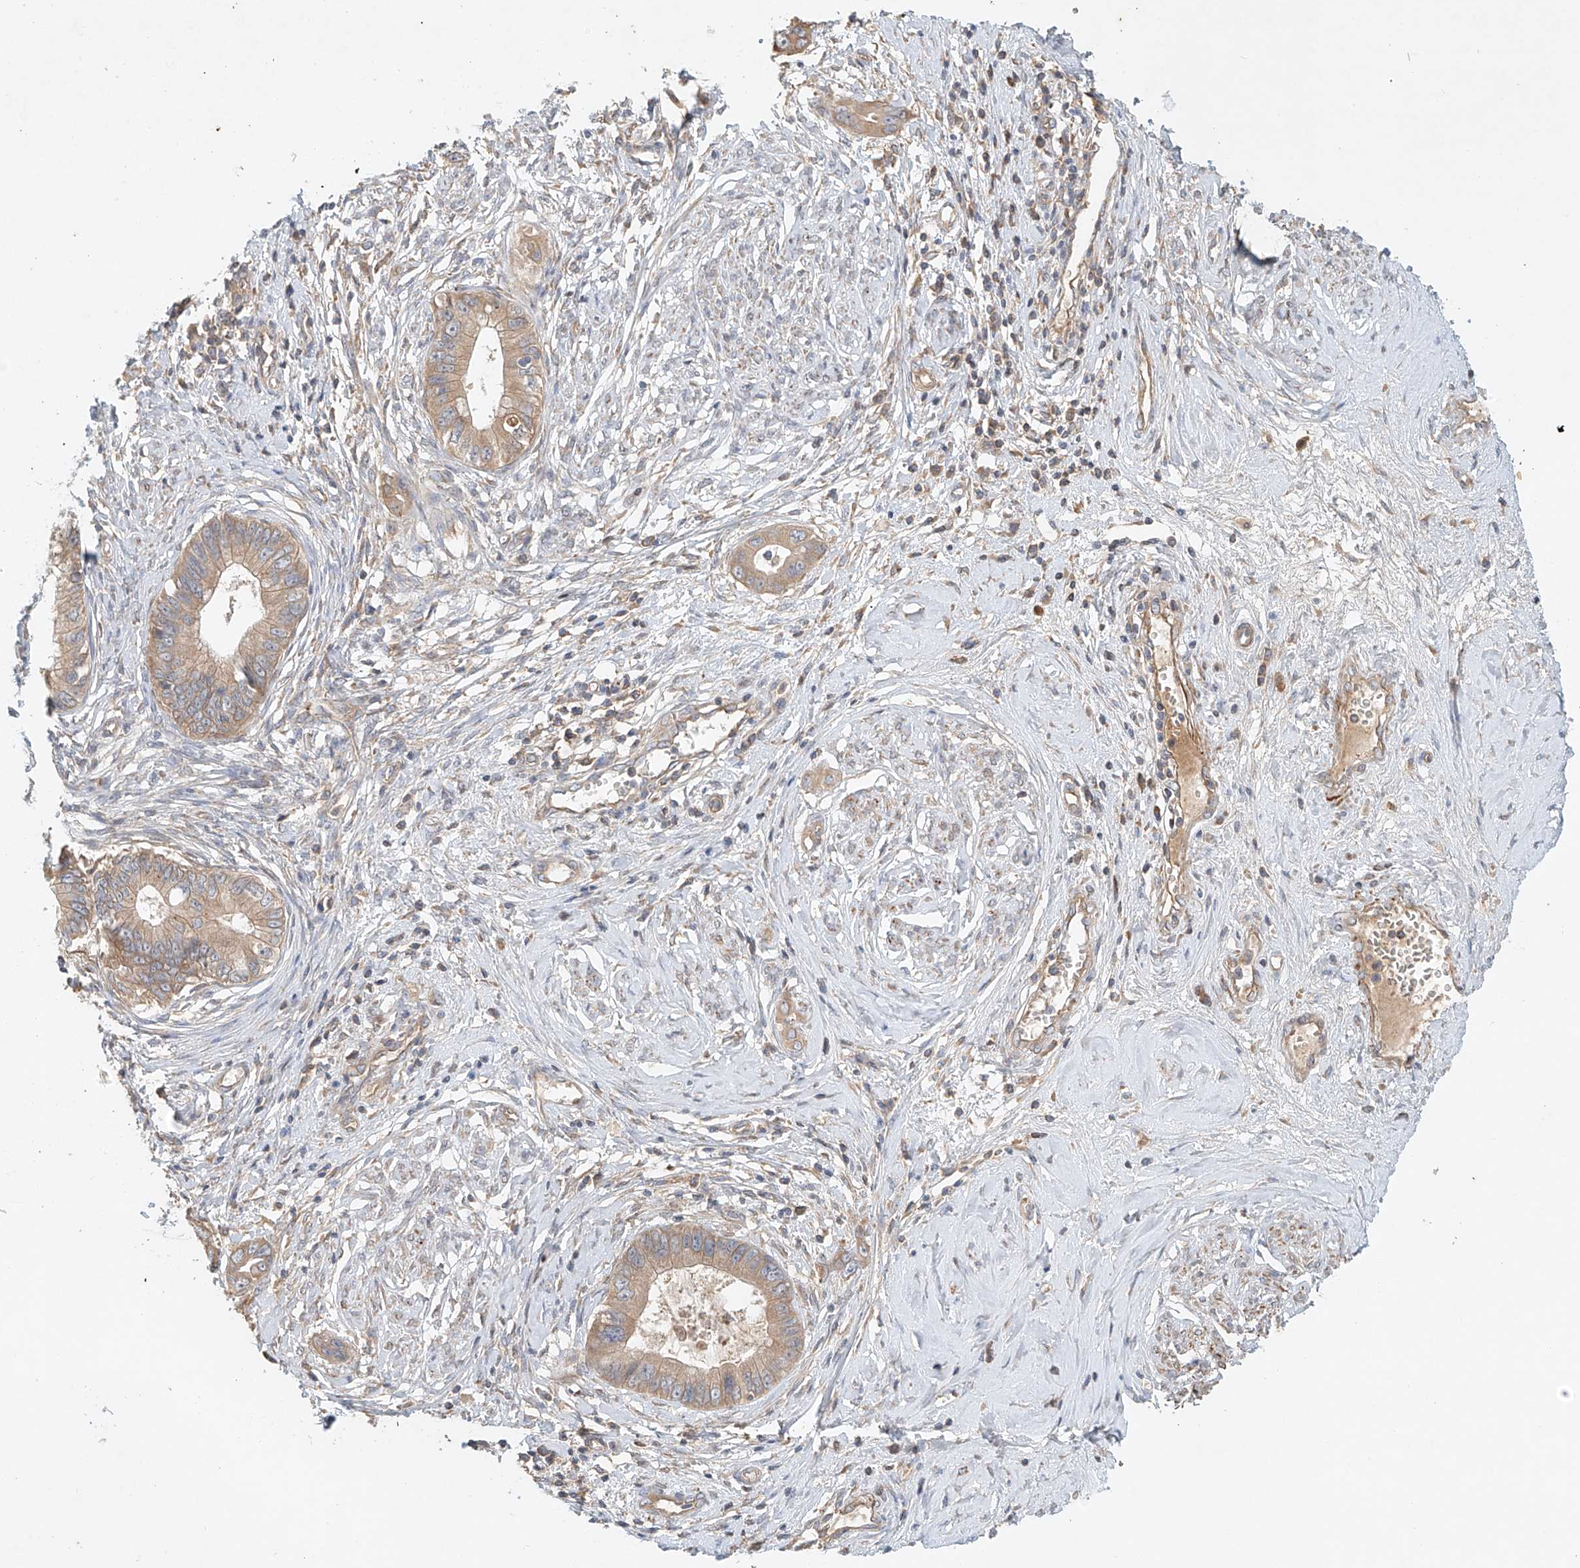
{"staining": {"intensity": "weak", "quantity": ">75%", "location": "cytoplasmic/membranous"}, "tissue": "cervical cancer", "cell_type": "Tumor cells", "image_type": "cancer", "snomed": [{"axis": "morphology", "description": "Adenocarcinoma, NOS"}, {"axis": "topography", "description": "Cervix"}], "caption": "About >75% of tumor cells in human cervical adenocarcinoma show weak cytoplasmic/membranous protein expression as visualized by brown immunohistochemical staining.", "gene": "LYRM9", "patient": {"sex": "female", "age": 44}}